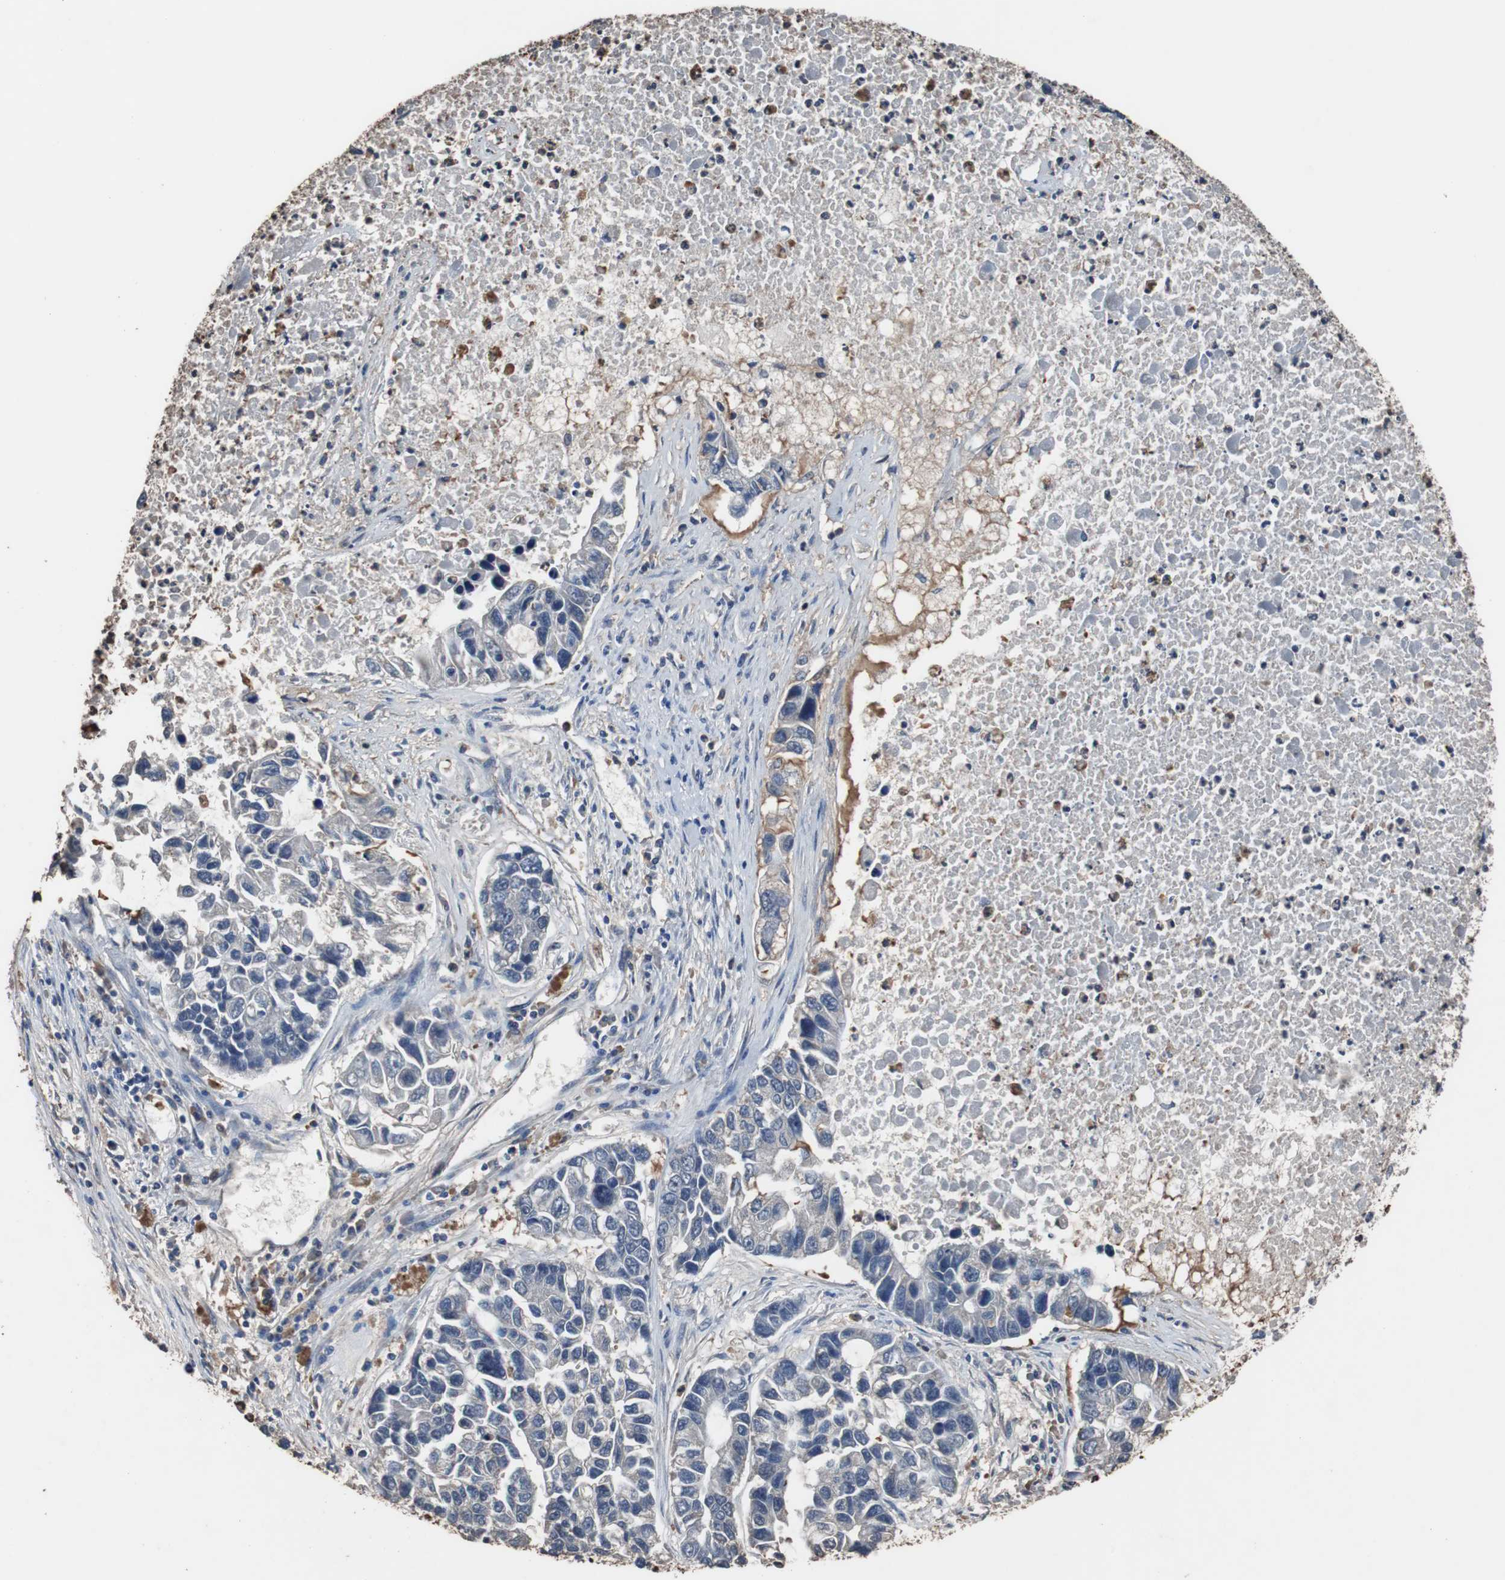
{"staining": {"intensity": "negative", "quantity": "none", "location": "none"}, "tissue": "lung cancer", "cell_type": "Tumor cells", "image_type": "cancer", "snomed": [{"axis": "morphology", "description": "Adenocarcinoma, NOS"}, {"axis": "topography", "description": "Lung"}], "caption": "Human lung cancer stained for a protein using immunohistochemistry (IHC) displays no expression in tumor cells.", "gene": "SCIMP", "patient": {"sex": "female", "age": 51}}